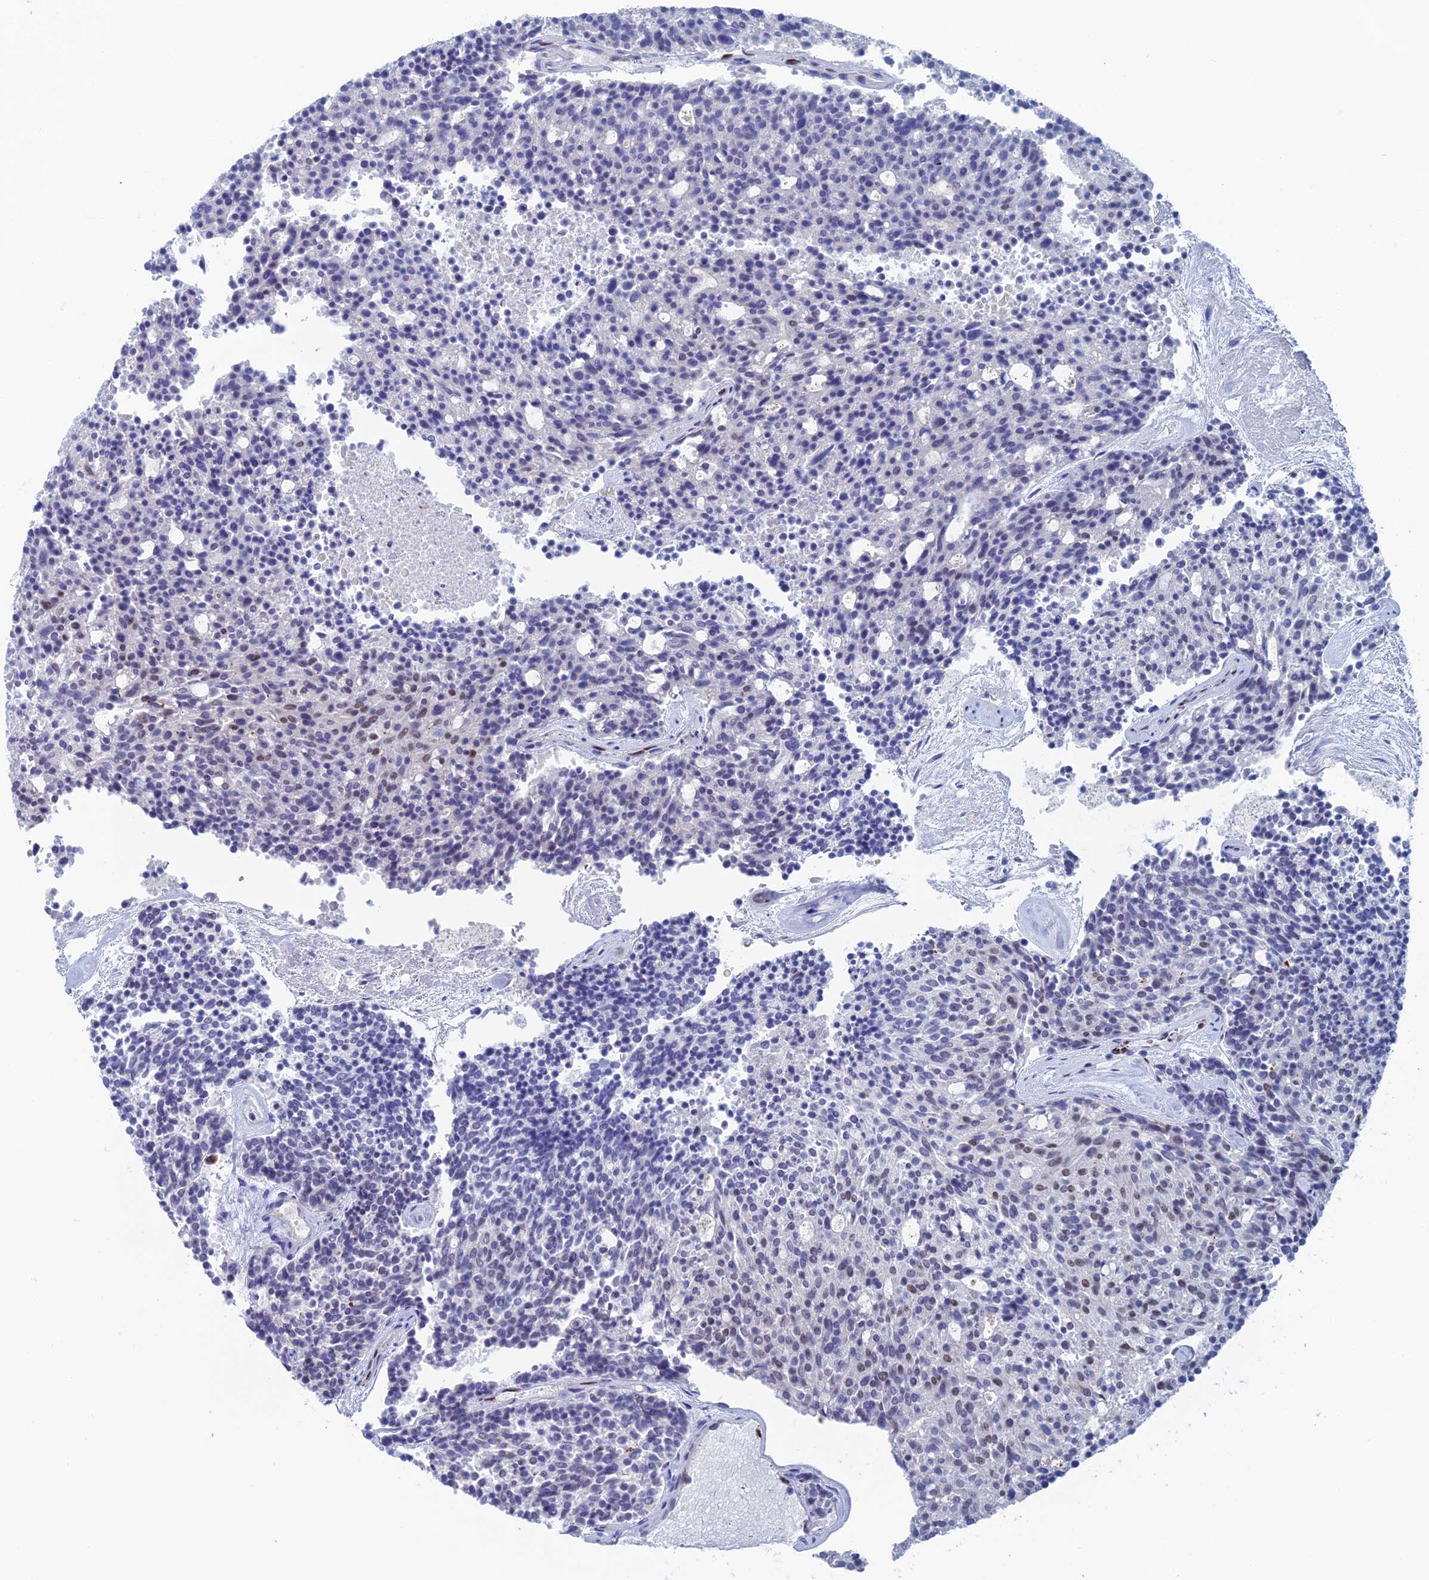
{"staining": {"intensity": "weak", "quantity": "<25%", "location": "nuclear"}, "tissue": "carcinoid", "cell_type": "Tumor cells", "image_type": "cancer", "snomed": [{"axis": "morphology", "description": "Carcinoid, malignant, NOS"}, {"axis": "topography", "description": "Pancreas"}], "caption": "Tumor cells are negative for brown protein staining in malignant carcinoid.", "gene": "NOL4L", "patient": {"sex": "female", "age": 54}}